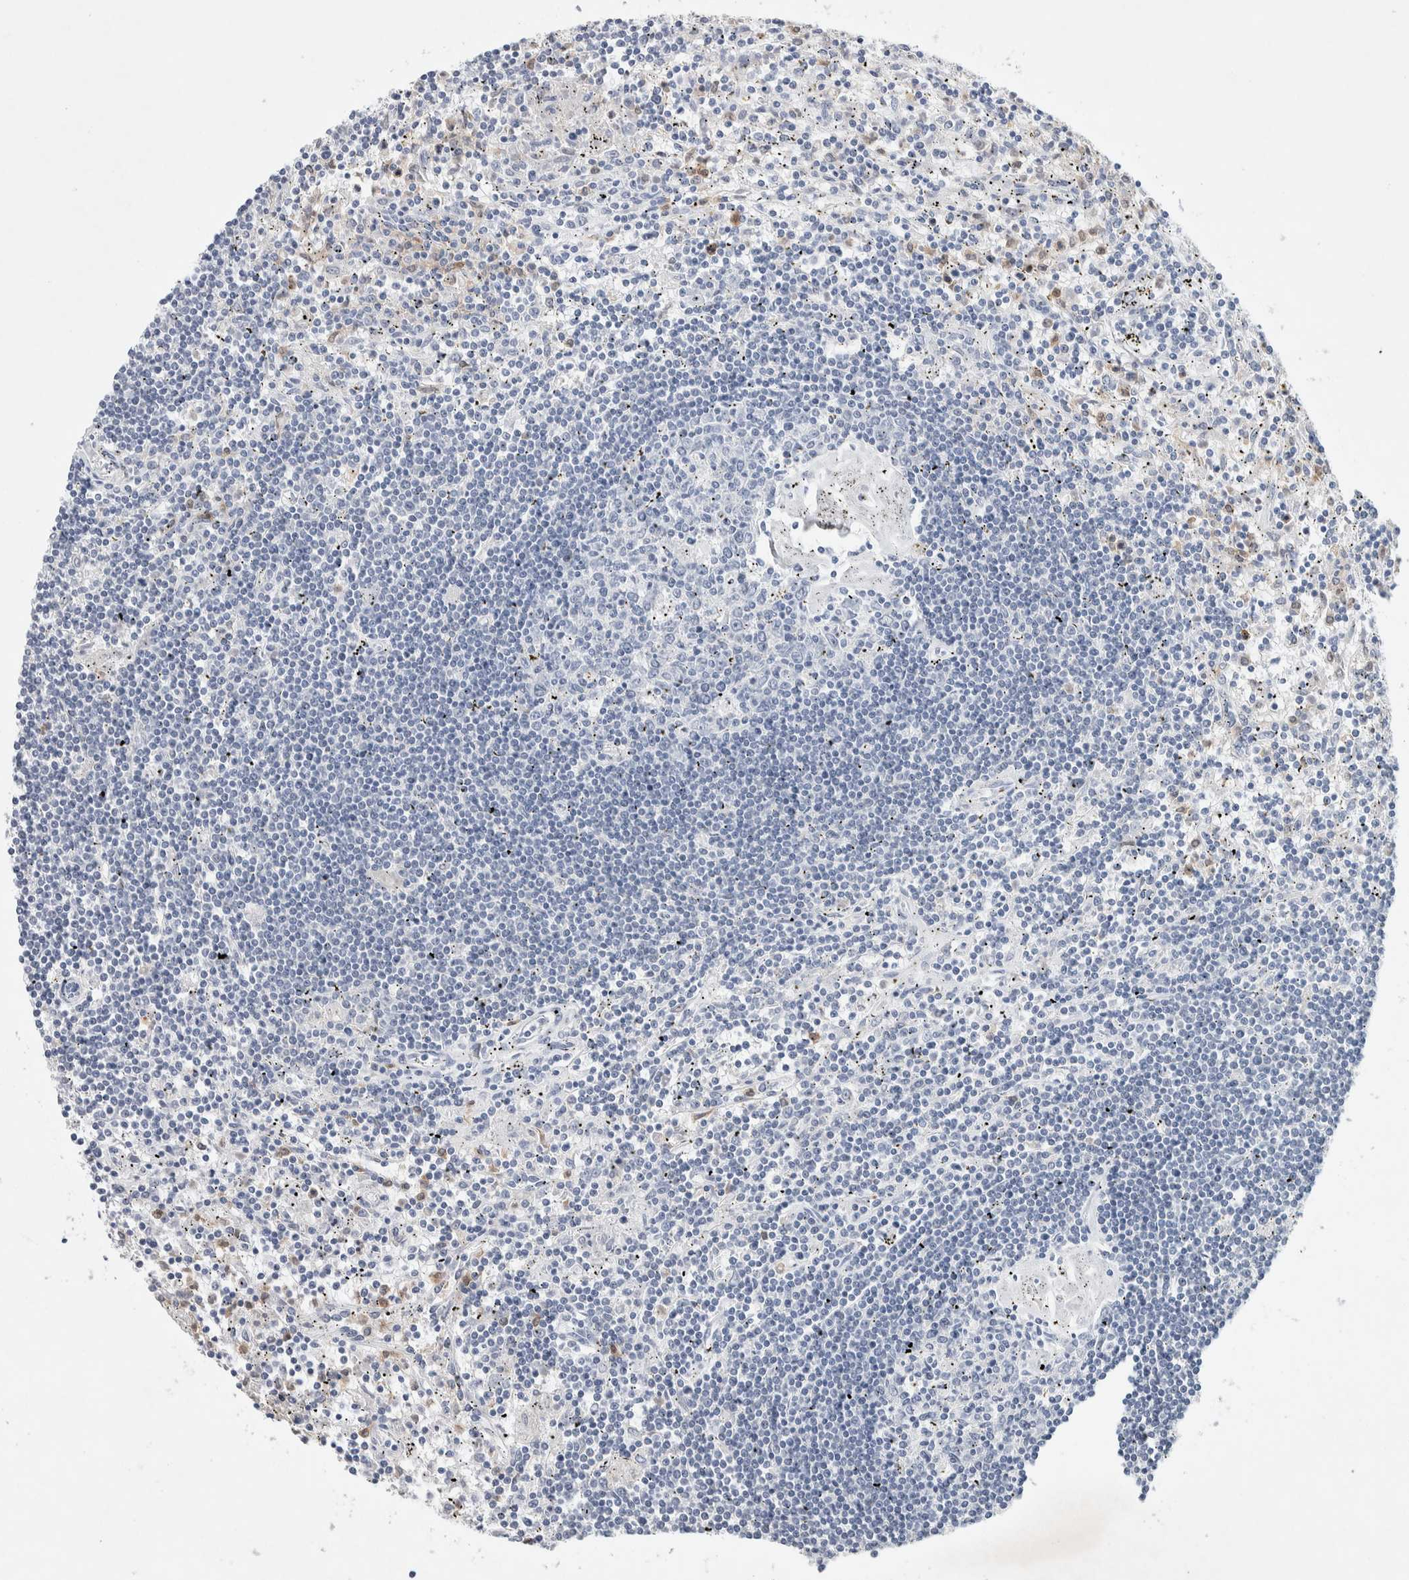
{"staining": {"intensity": "negative", "quantity": "none", "location": "none"}, "tissue": "lymphoma", "cell_type": "Tumor cells", "image_type": "cancer", "snomed": [{"axis": "morphology", "description": "Malignant lymphoma, non-Hodgkin's type, Low grade"}, {"axis": "topography", "description": "Spleen"}], "caption": "Immunohistochemical staining of malignant lymphoma, non-Hodgkin's type (low-grade) shows no significant expression in tumor cells.", "gene": "NCF2", "patient": {"sex": "male", "age": 76}}